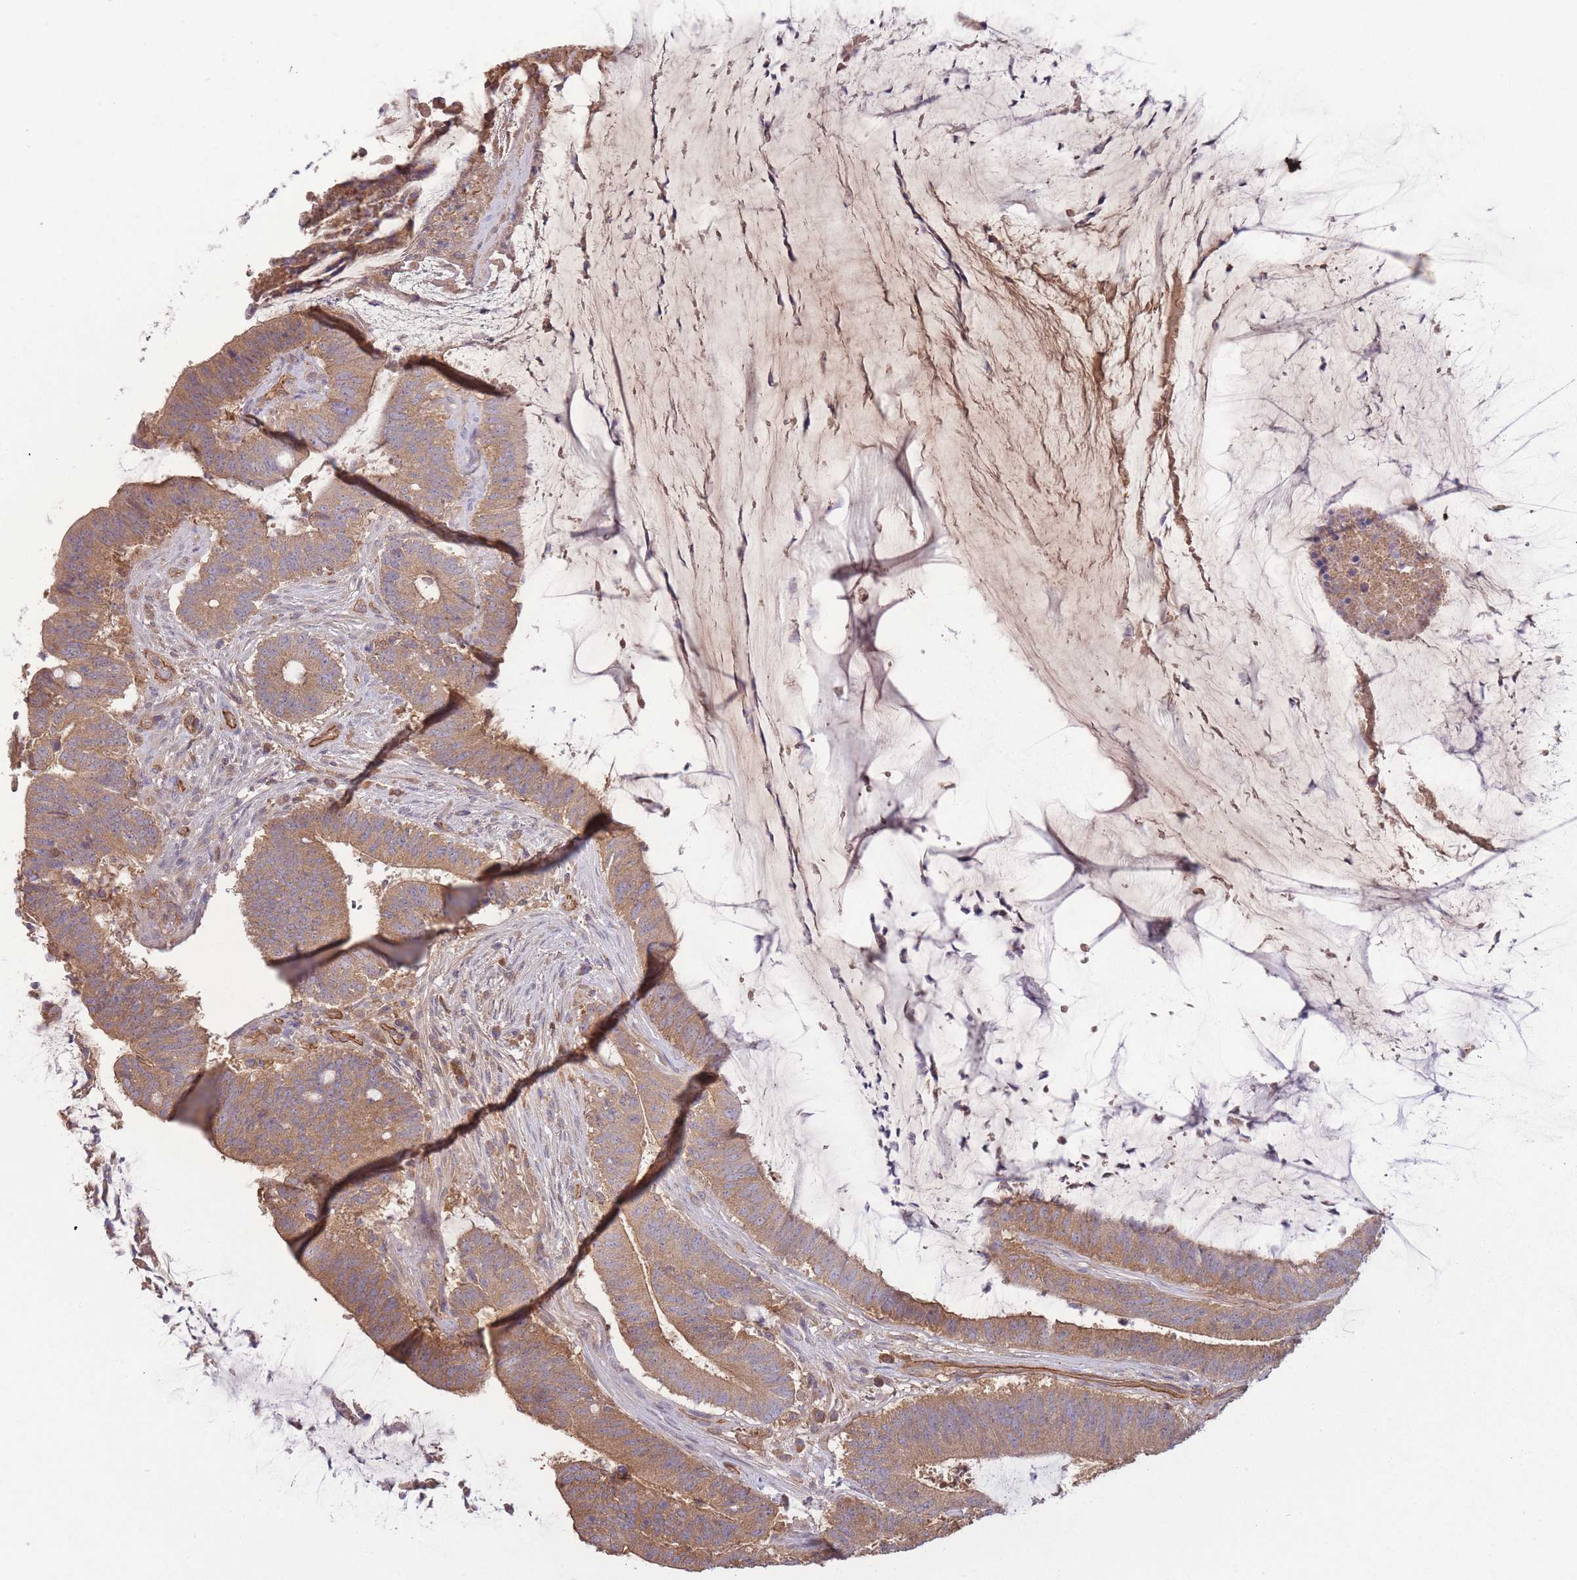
{"staining": {"intensity": "moderate", "quantity": ">75%", "location": "cytoplasmic/membranous"}, "tissue": "colorectal cancer", "cell_type": "Tumor cells", "image_type": "cancer", "snomed": [{"axis": "morphology", "description": "Adenocarcinoma, NOS"}, {"axis": "topography", "description": "Colon"}], "caption": "Protein expression analysis of human colorectal adenocarcinoma reveals moderate cytoplasmic/membranous positivity in approximately >75% of tumor cells.", "gene": "NDUFAF5", "patient": {"sex": "female", "age": 43}}